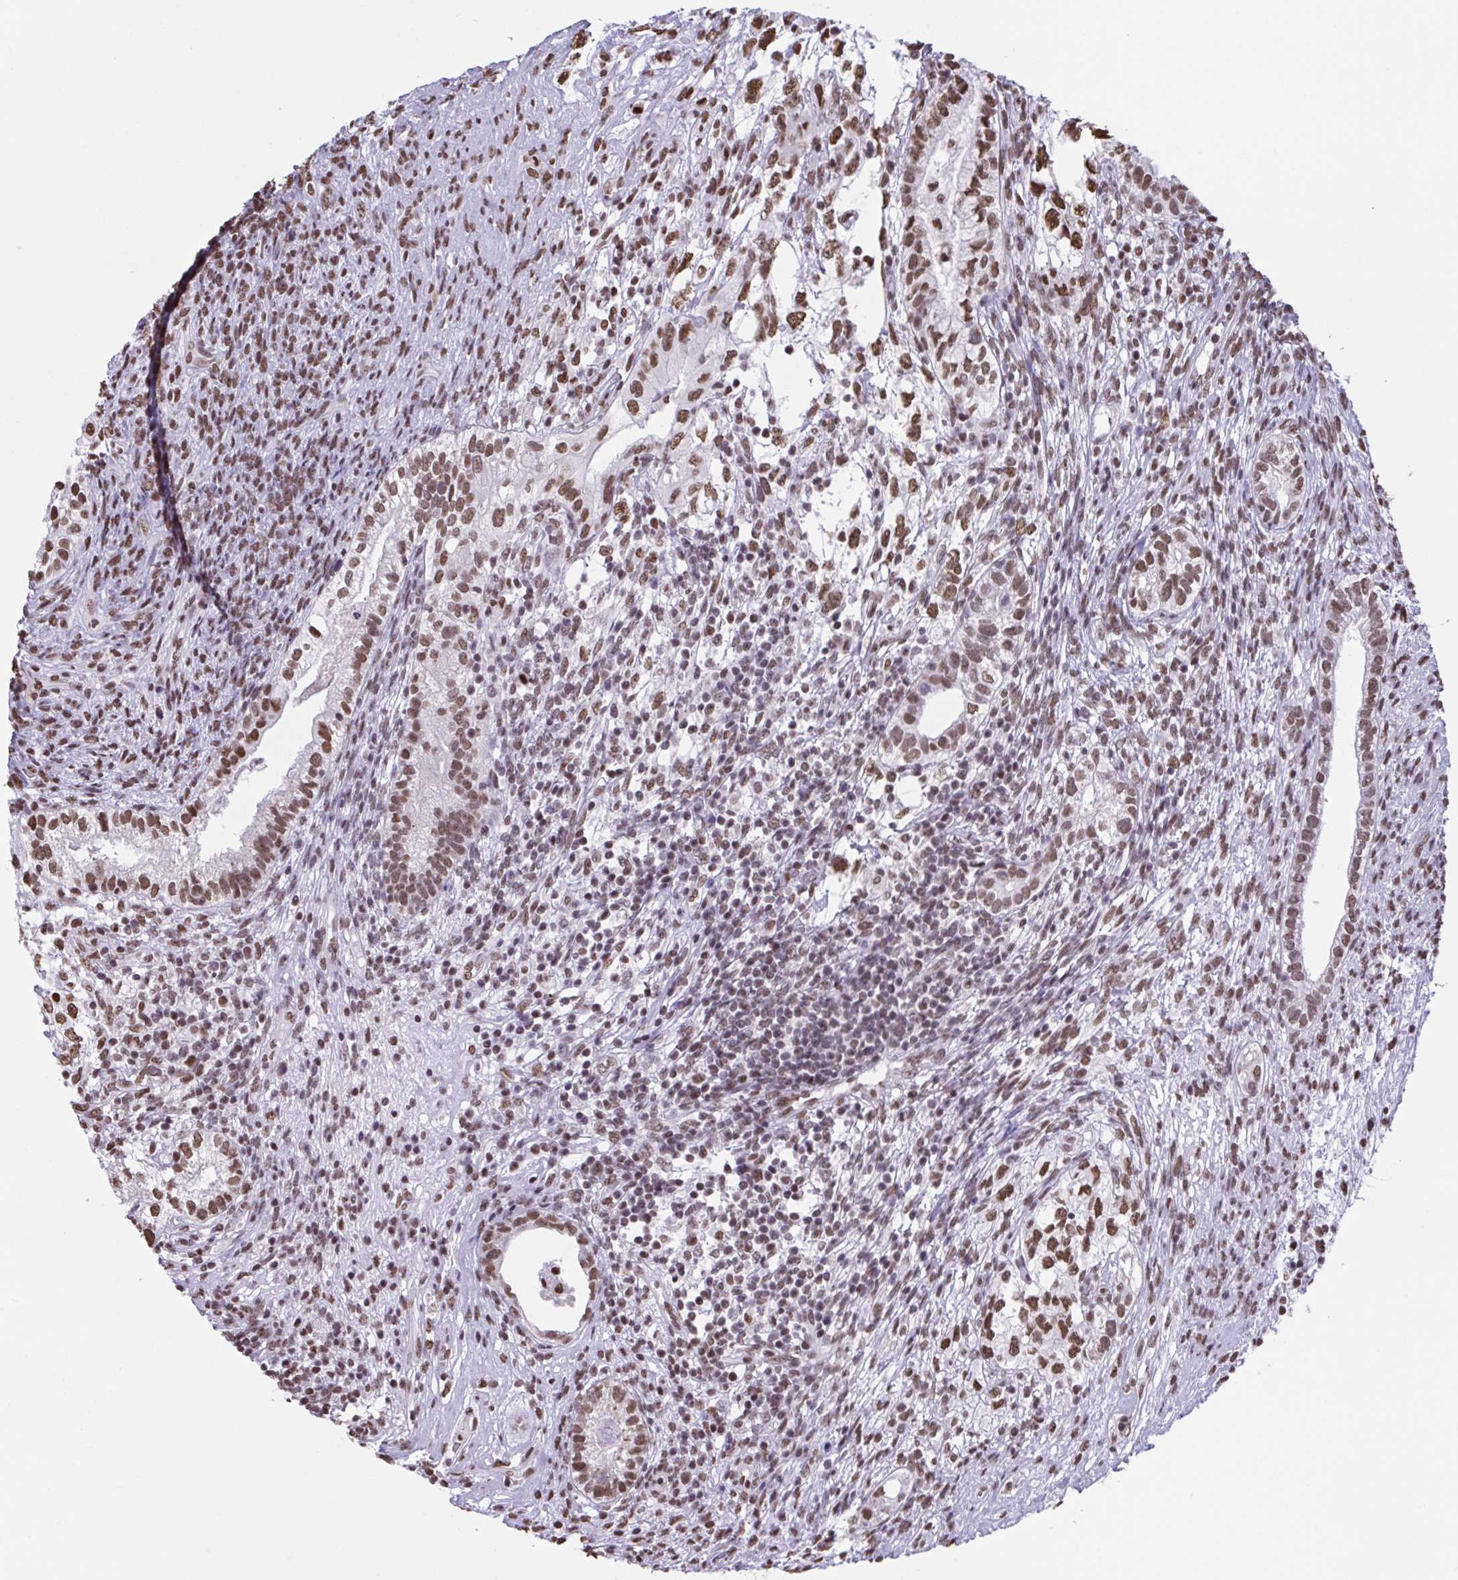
{"staining": {"intensity": "moderate", "quantity": ">75%", "location": "nuclear"}, "tissue": "testis cancer", "cell_type": "Tumor cells", "image_type": "cancer", "snomed": [{"axis": "morphology", "description": "Seminoma, NOS"}, {"axis": "morphology", "description": "Carcinoma, Embryonal, NOS"}, {"axis": "topography", "description": "Testis"}], "caption": "Immunohistochemical staining of embryonal carcinoma (testis) demonstrates moderate nuclear protein positivity in approximately >75% of tumor cells.", "gene": "HNRNPDL", "patient": {"sex": "male", "age": 41}}